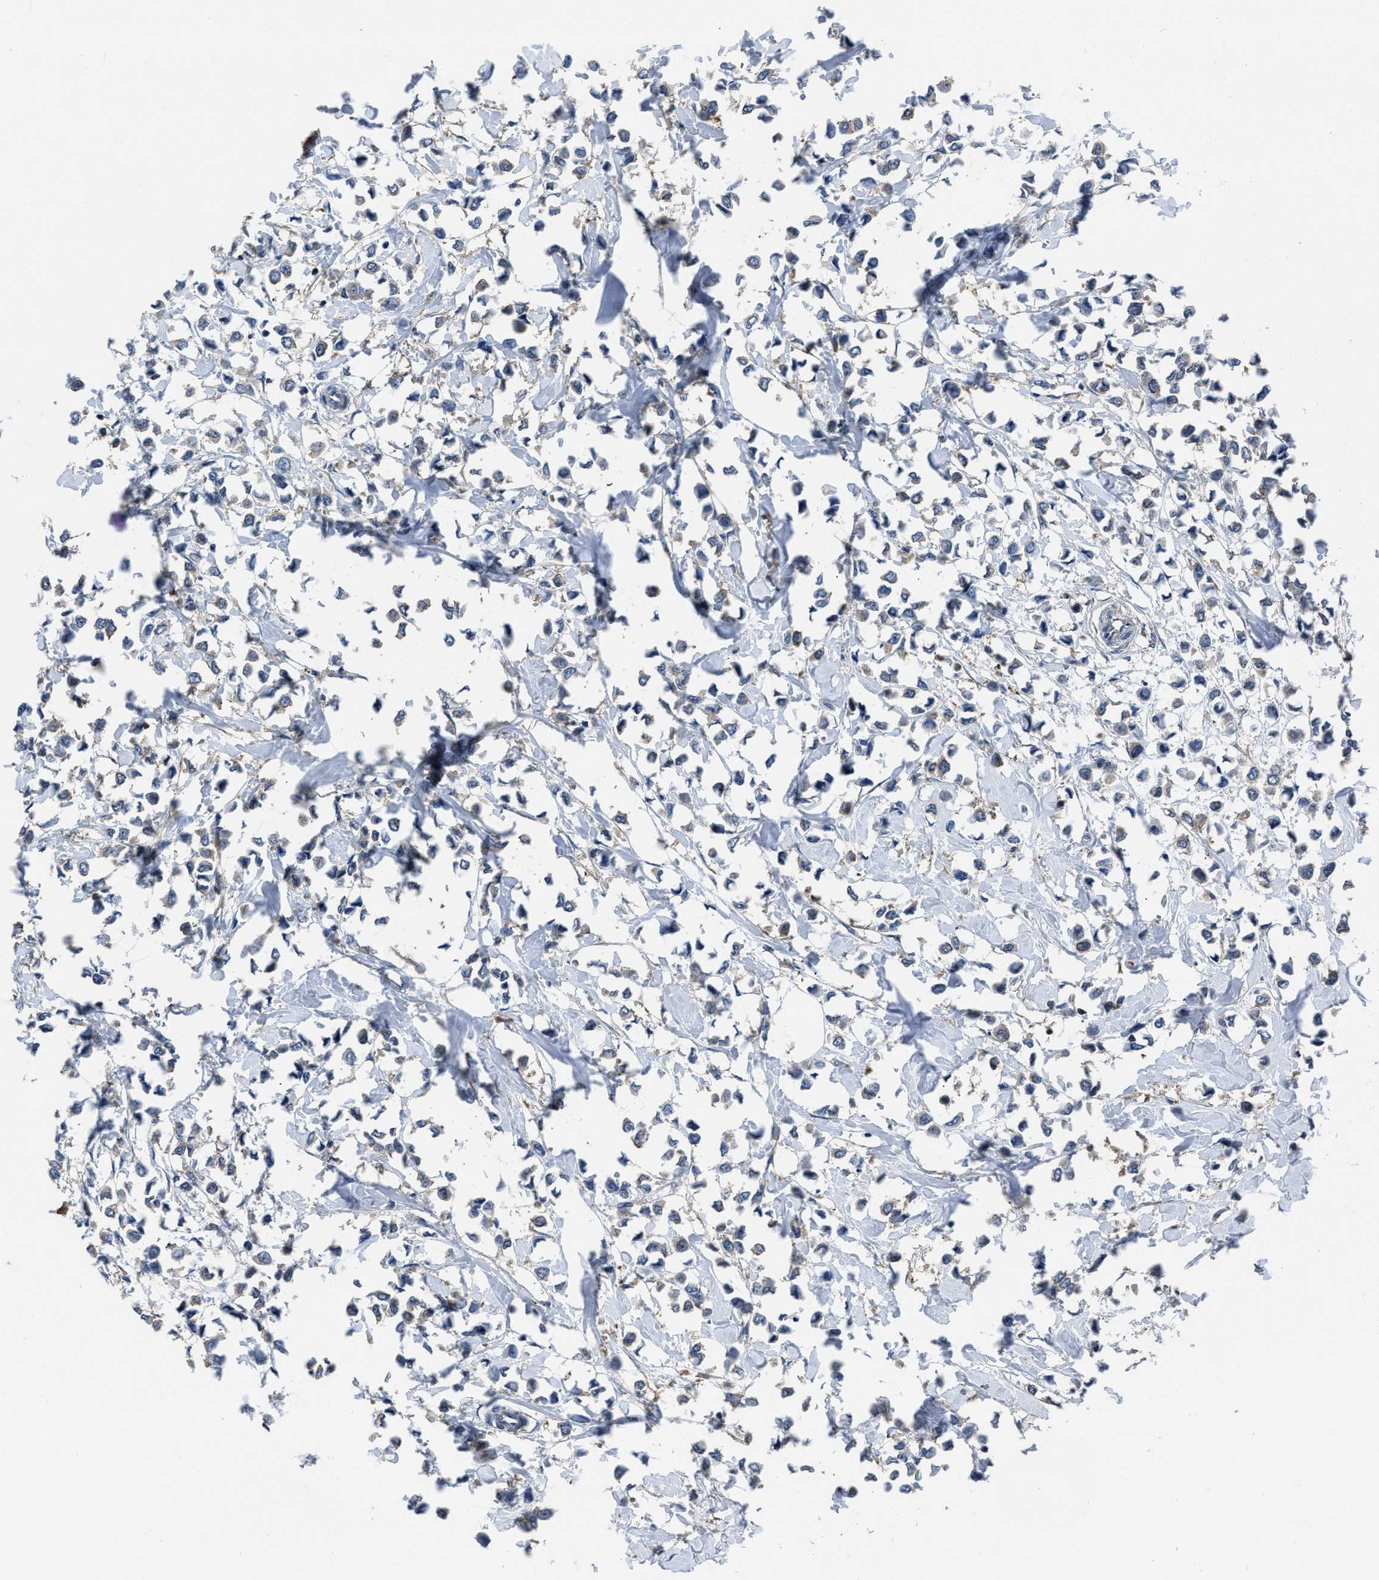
{"staining": {"intensity": "weak", "quantity": "25%-75%", "location": "cytoplasmic/membranous"}, "tissue": "breast cancer", "cell_type": "Tumor cells", "image_type": "cancer", "snomed": [{"axis": "morphology", "description": "Lobular carcinoma"}, {"axis": "topography", "description": "Breast"}], "caption": "Protein expression analysis of human breast cancer (lobular carcinoma) reveals weak cytoplasmic/membranous positivity in about 25%-75% of tumor cells. (IHC, brightfield microscopy, high magnification).", "gene": "YARS1", "patient": {"sex": "female", "age": 51}}